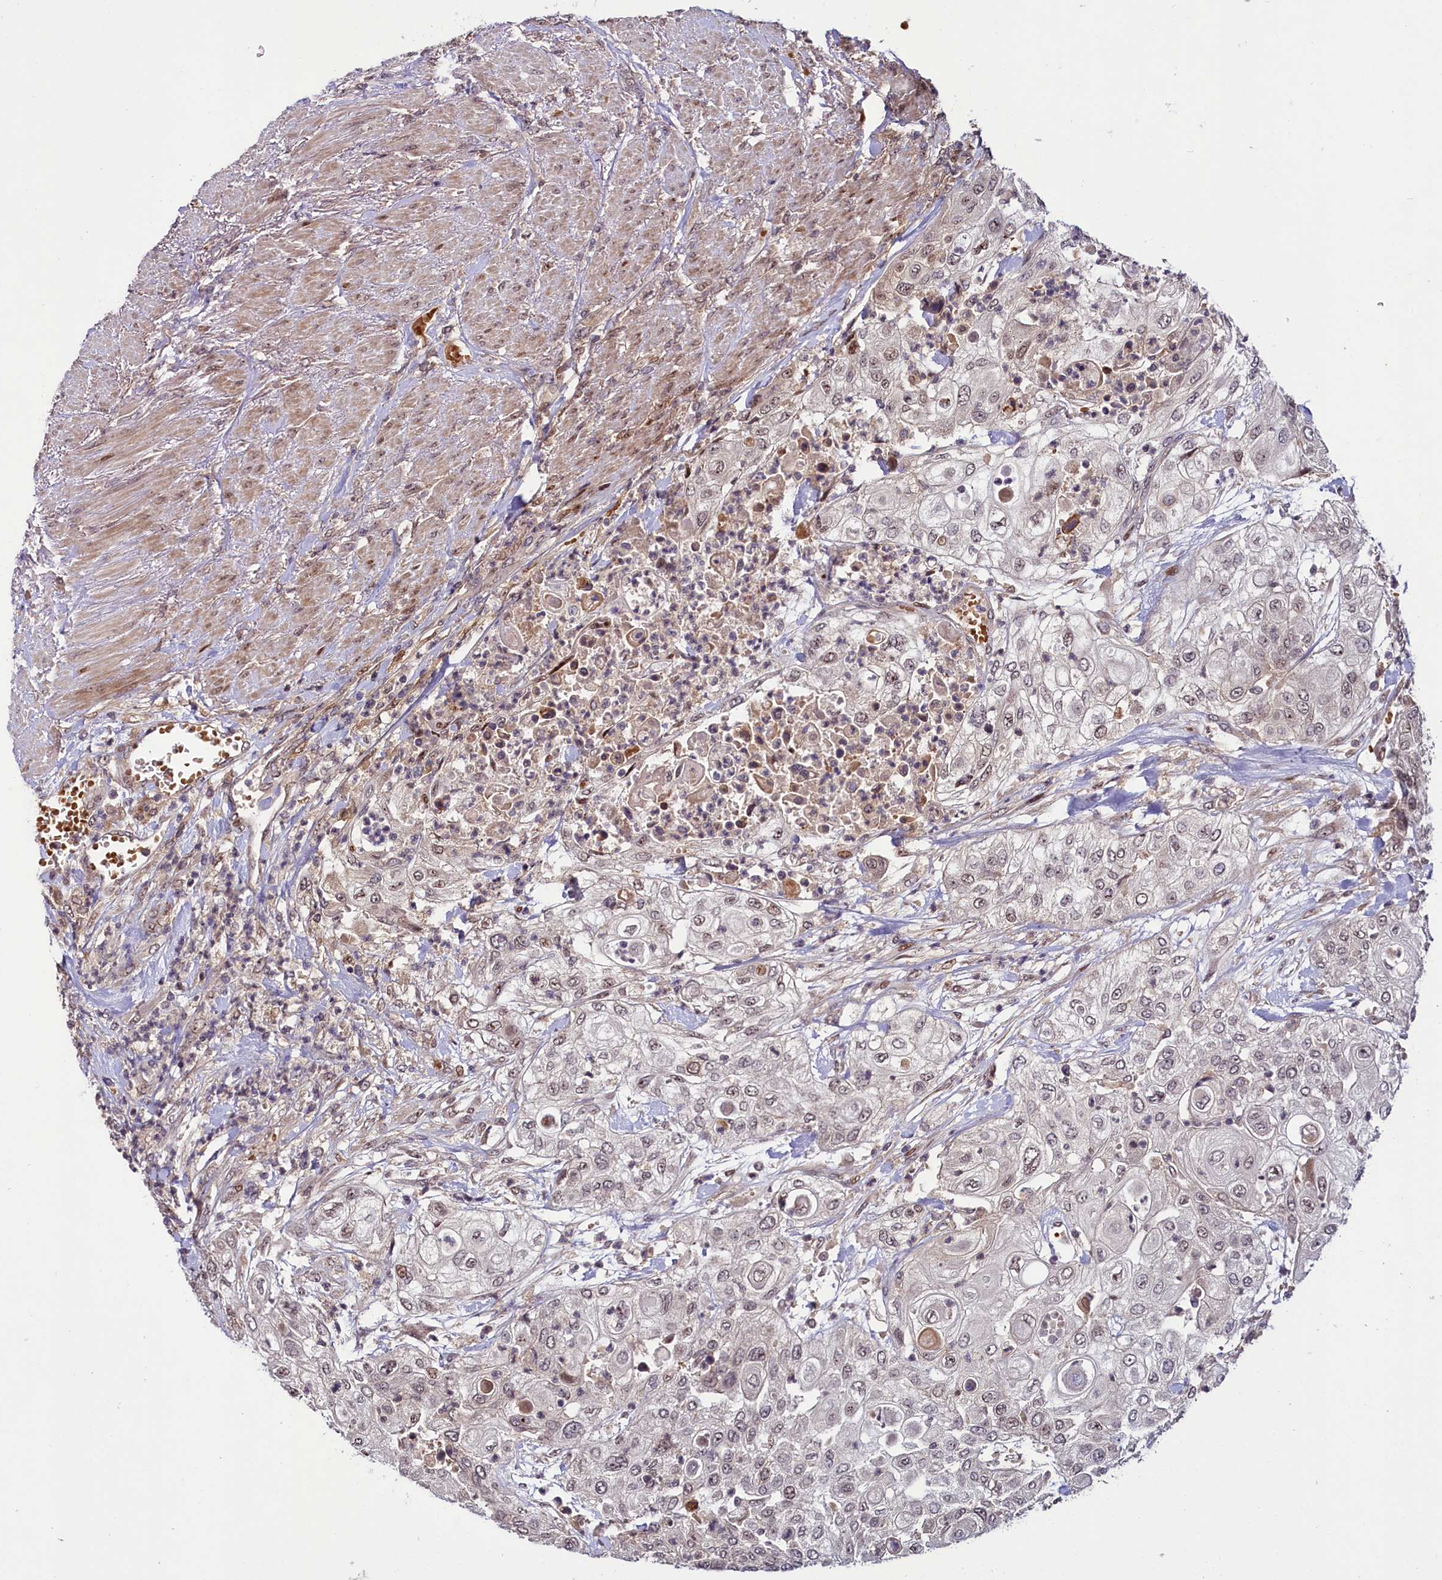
{"staining": {"intensity": "weak", "quantity": "25%-75%", "location": "nuclear"}, "tissue": "urothelial cancer", "cell_type": "Tumor cells", "image_type": "cancer", "snomed": [{"axis": "morphology", "description": "Urothelial carcinoma, High grade"}, {"axis": "topography", "description": "Urinary bladder"}], "caption": "Weak nuclear positivity is appreciated in approximately 25%-75% of tumor cells in urothelial carcinoma (high-grade). The staining was performed using DAB (3,3'-diaminobenzidine), with brown indicating positive protein expression. Nuclei are stained blue with hematoxylin.", "gene": "N4BP2L1", "patient": {"sex": "female", "age": 79}}